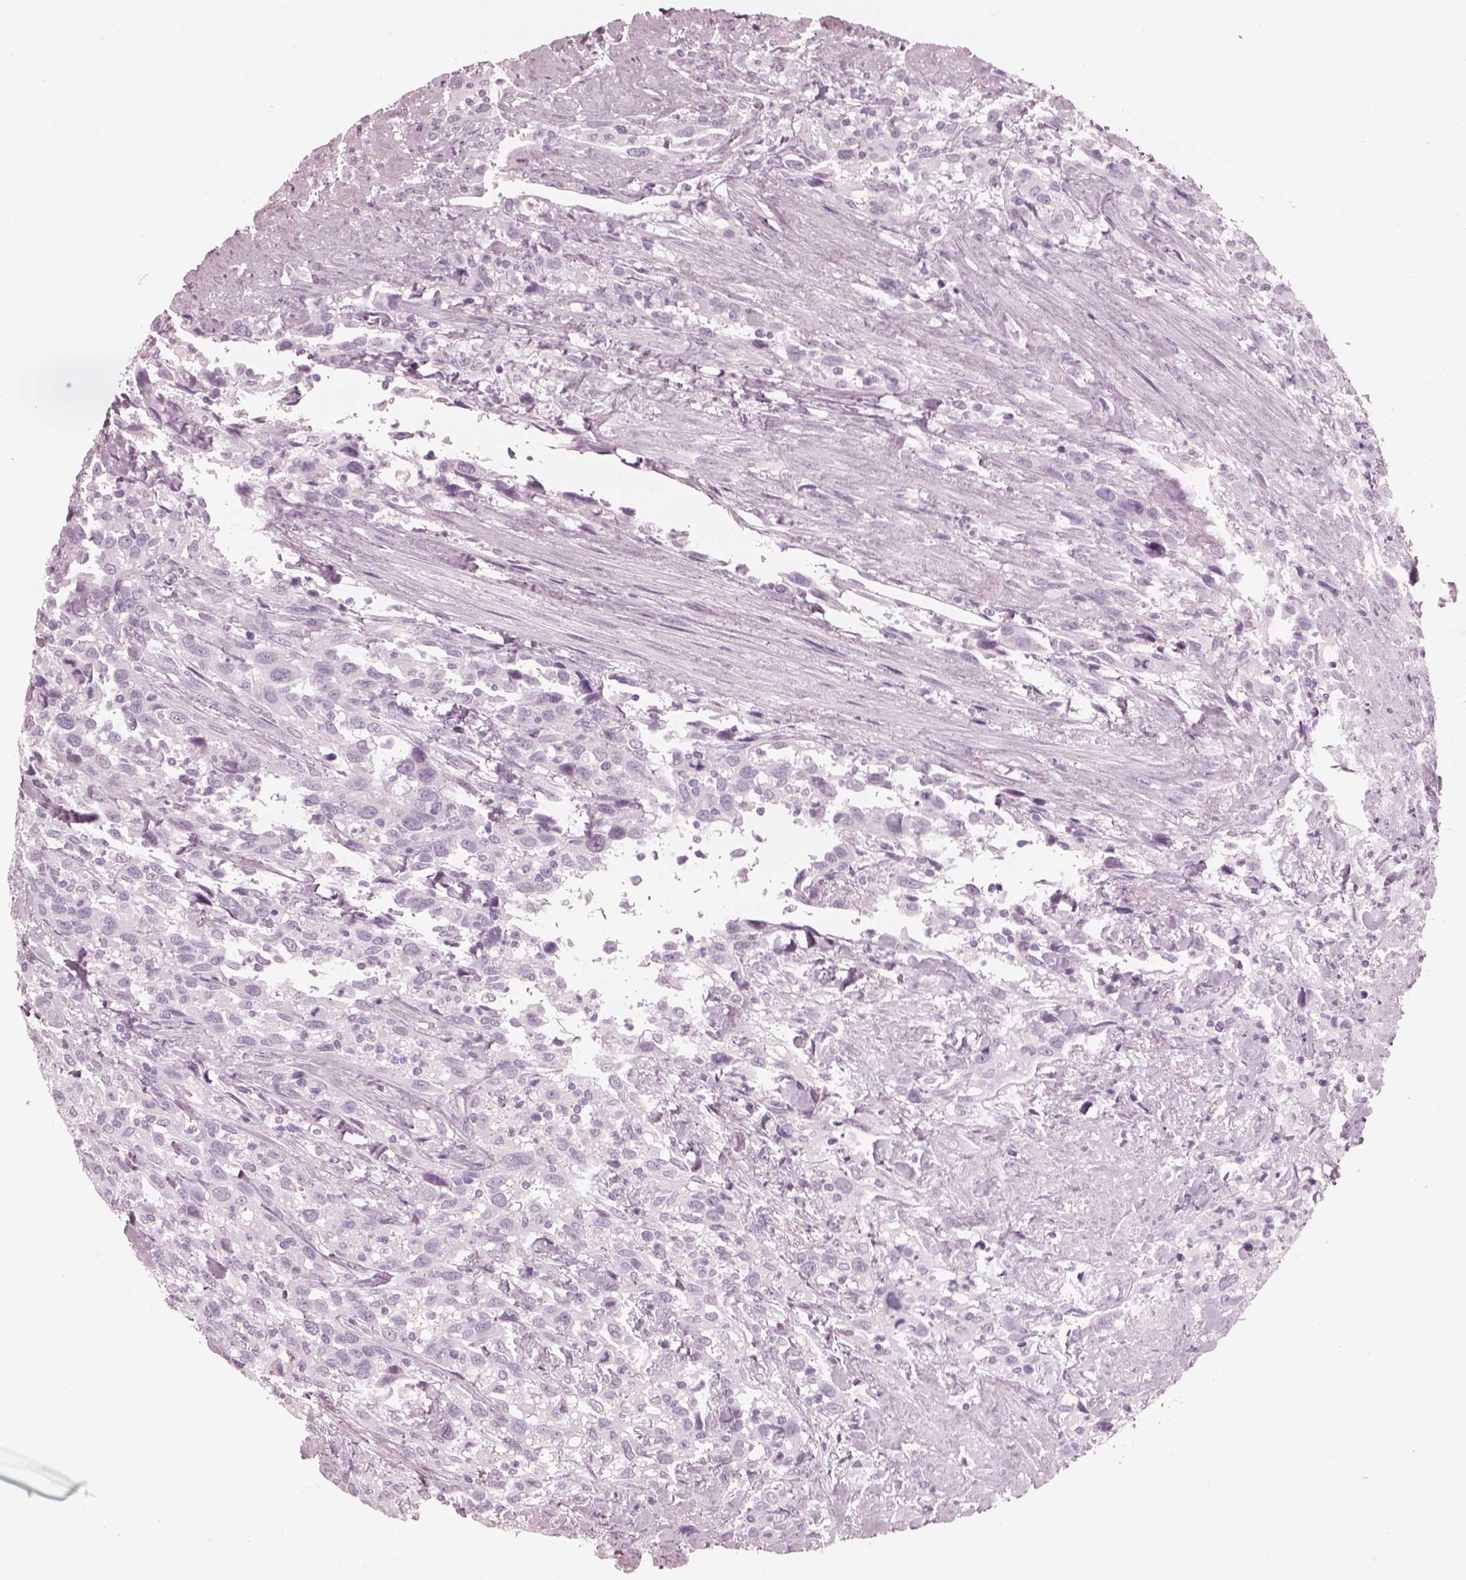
{"staining": {"intensity": "negative", "quantity": "none", "location": "none"}, "tissue": "urothelial cancer", "cell_type": "Tumor cells", "image_type": "cancer", "snomed": [{"axis": "morphology", "description": "Urothelial carcinoma, NOS"}, {"axis": "morphology", "description": "Urothelial carcinoma, High grade"}, {"axis": "topography", "description": "Urinary bladder"}], "caption": "An immunohistochemistry photomicrograph of urothelial cancer is shown. There is no staining in tumor cells of urothelial cancer.", "gene": "FABP9", "patient": {"sex": "female", "age": 64}}